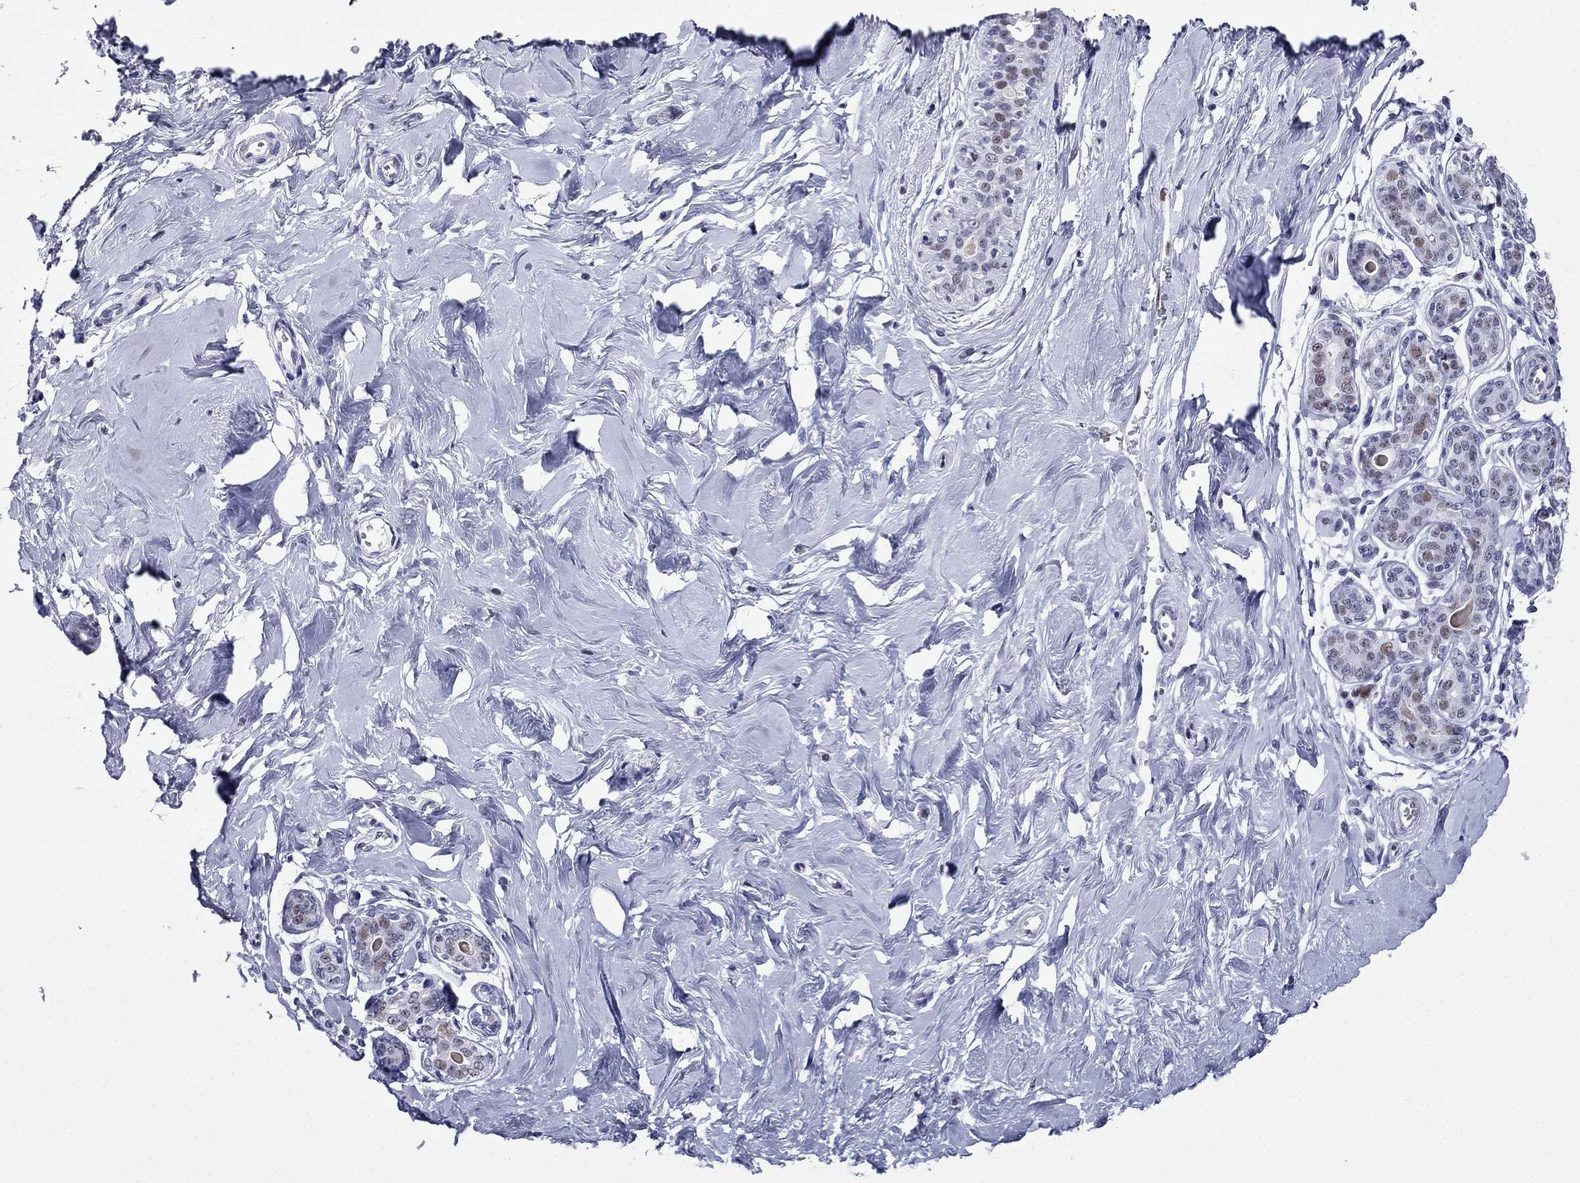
{"staining": {"intensity": "negative", "quantity": "none", "location": "none"}, "tissue": "breast", "cell_type": "Adipocytes", "image_type": "normal", "snomed": [{"axis": "morphology", "description": "Normal tissue, NOS"}, {"axis": "topography", "description": "Skin"}, {"axis": "topography", "description": "Breast"}], "caption": "This is an immunohistochemistry (IHC) micrograph of normal breast. There is no positivity in adipocytes.", "gene": "PPM1G", "patient": {"sex": "female", "age": 43}}